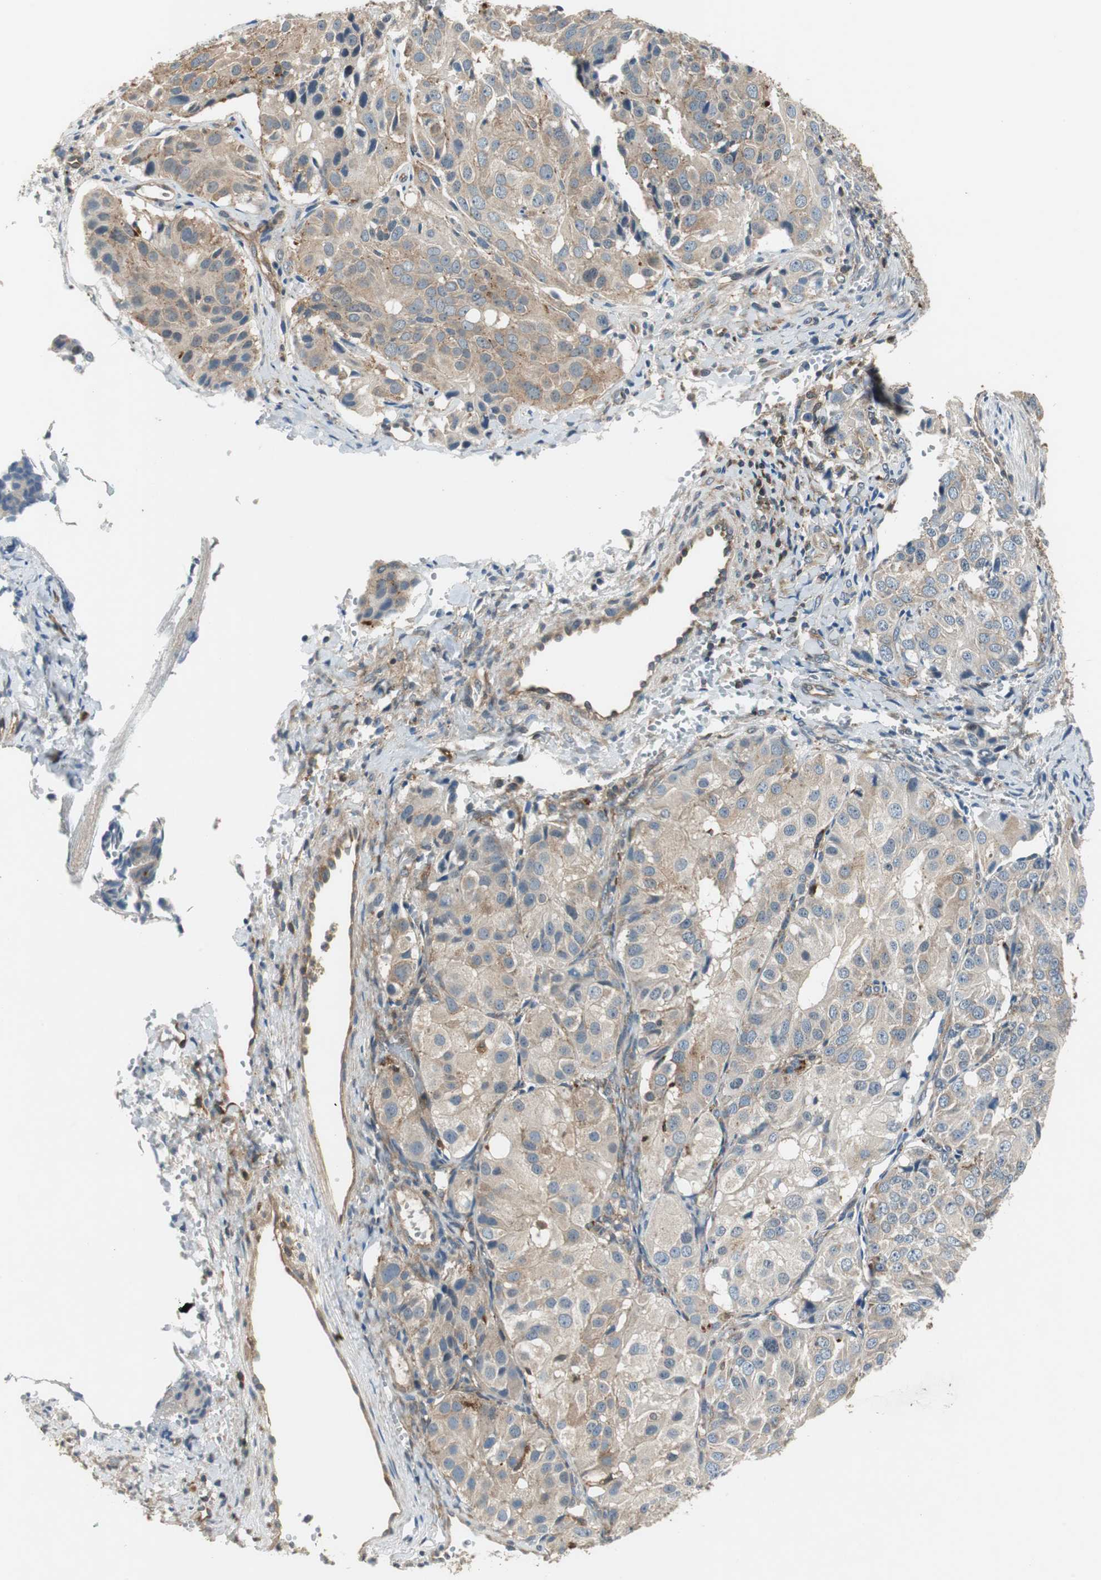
{"staining": {"intensity": "weak", "quantity": ">75%", "location": "cytoplasmic/membranous"}, "tissue": "ovarian cancer", "cell_type": "Tumor cells", "image_type": "cancer", "snomed": [{"axis": "morphology", "description": "Carcinoma, endometroid"}, {"axis": "topography", "description": "Ovary"}], "caption": "DAB (3,3'-diaminobenzidine) immunohistochemical staining of human ovarian cancer exhibits weak cytoplasmic/membranous protein staining in about >75% of tumor cells.", "gene": "NCK1", "patient": {"sex": "female", "age": 51}}